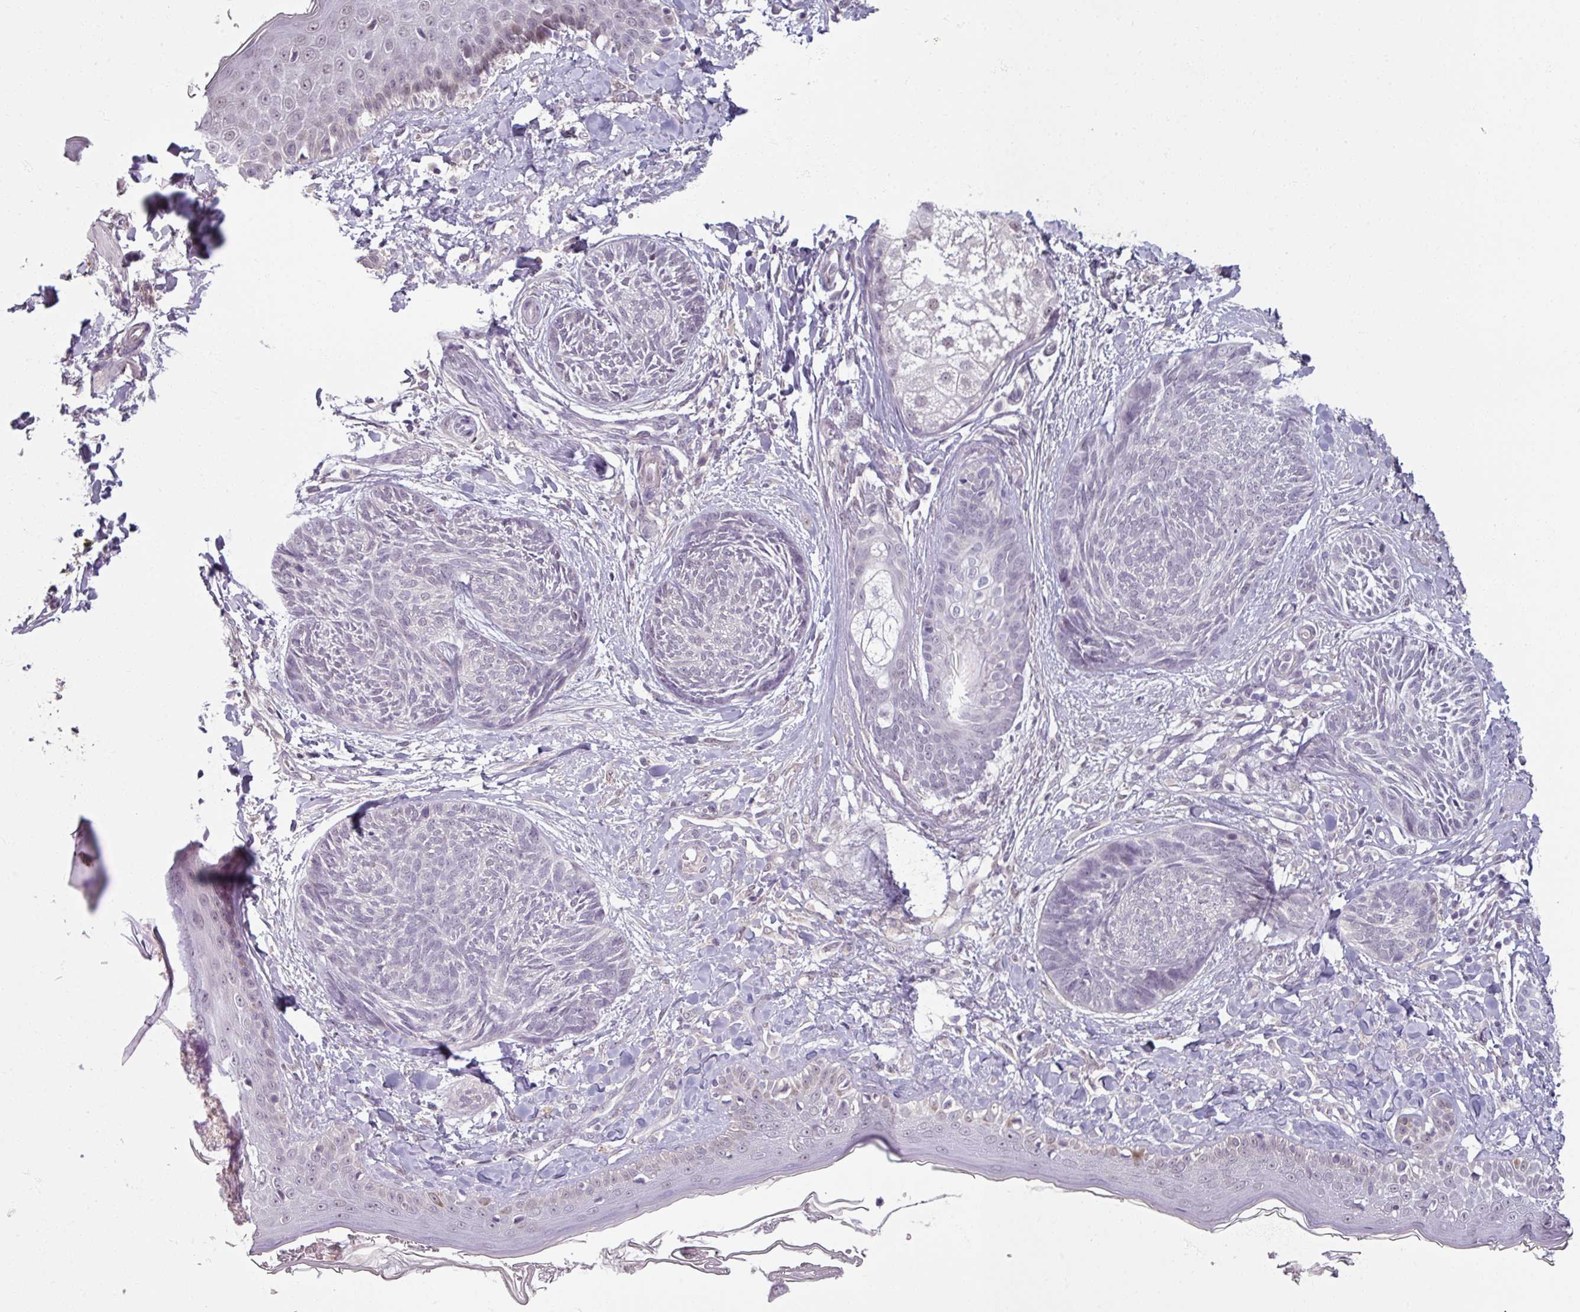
{"staining": {"intensity": "negative", "quantity": "none", "location": "none"}, "tissue": "skin cancer", "cell_type": "Tumor cells", "image_type": "cancer", "snomed": [{"axis": "morphology", "description": "Basal cell carcinoma"}, {"axis": "topography", "description": "Skin"}], "caption": "An immunohistochemistry histopathology image of skin basal cell carcinoma is shown. There is no staining in tumor cells of skin basal cell carcinoma. (Brightfield microscopy of DAB (3,3'-diaminobenzidine) immunohistochemistry at high magnification).", "gene": "UVSSA", "patient": {"sex": "male", "age": 73}}